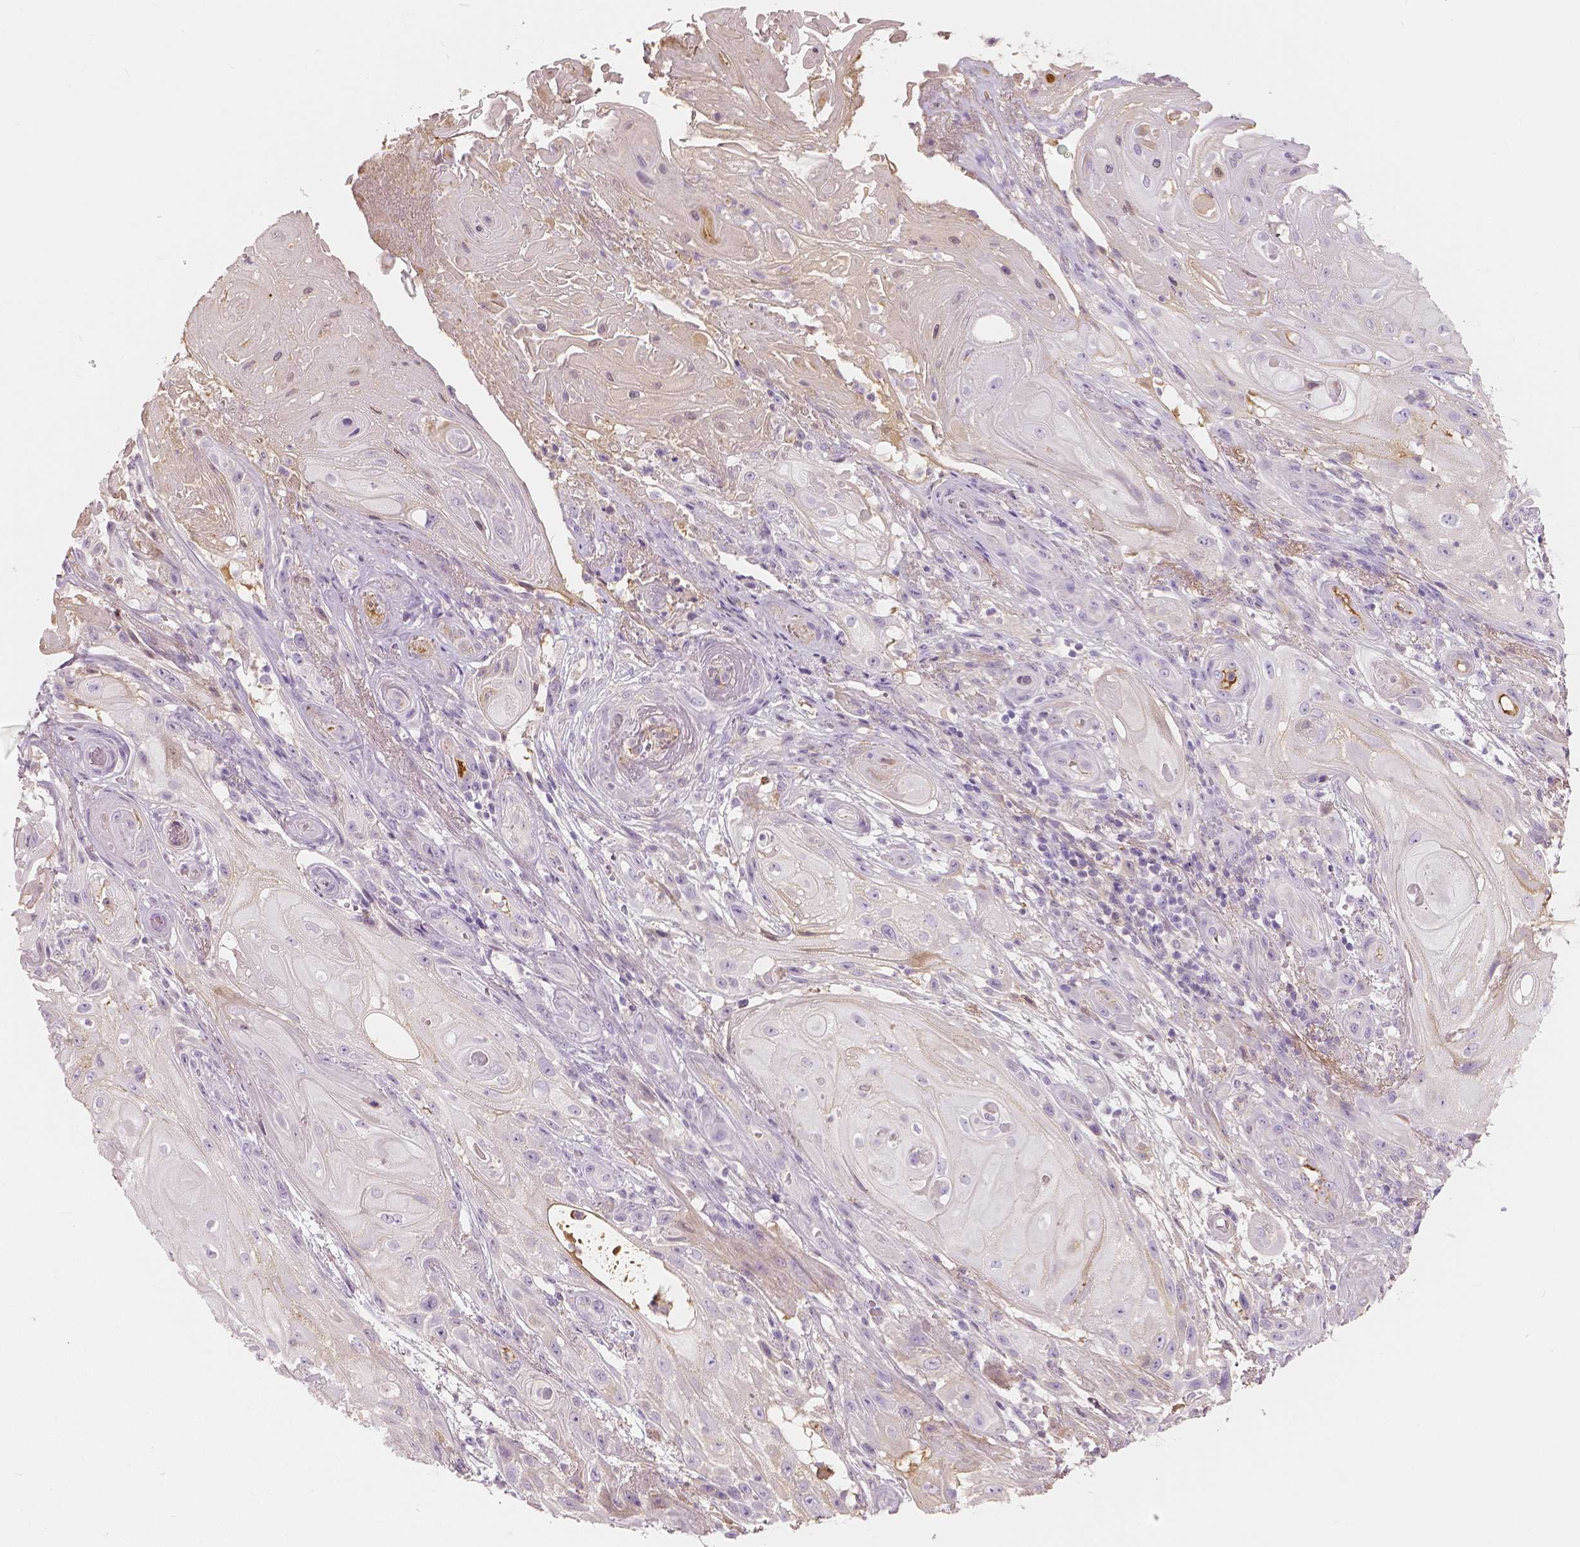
{"staining": {"intensity": "negative", "quantity": "none", "location": "none"}, "tissue": "skin cancer", "cell_type": "Tumor cells", "image_type": "cancer", "snomed": [{"axis": "morphology", "description": "Squamous cell carcinoma, NOS"}, {"axis": "topography", "description": "Skin"}], "caption": "Immunohistochemical staining of human skin cancer displays no significant expression in tumor cells.", "gene": "APOA4", "patient": {"sex": "male", "age": 62}}